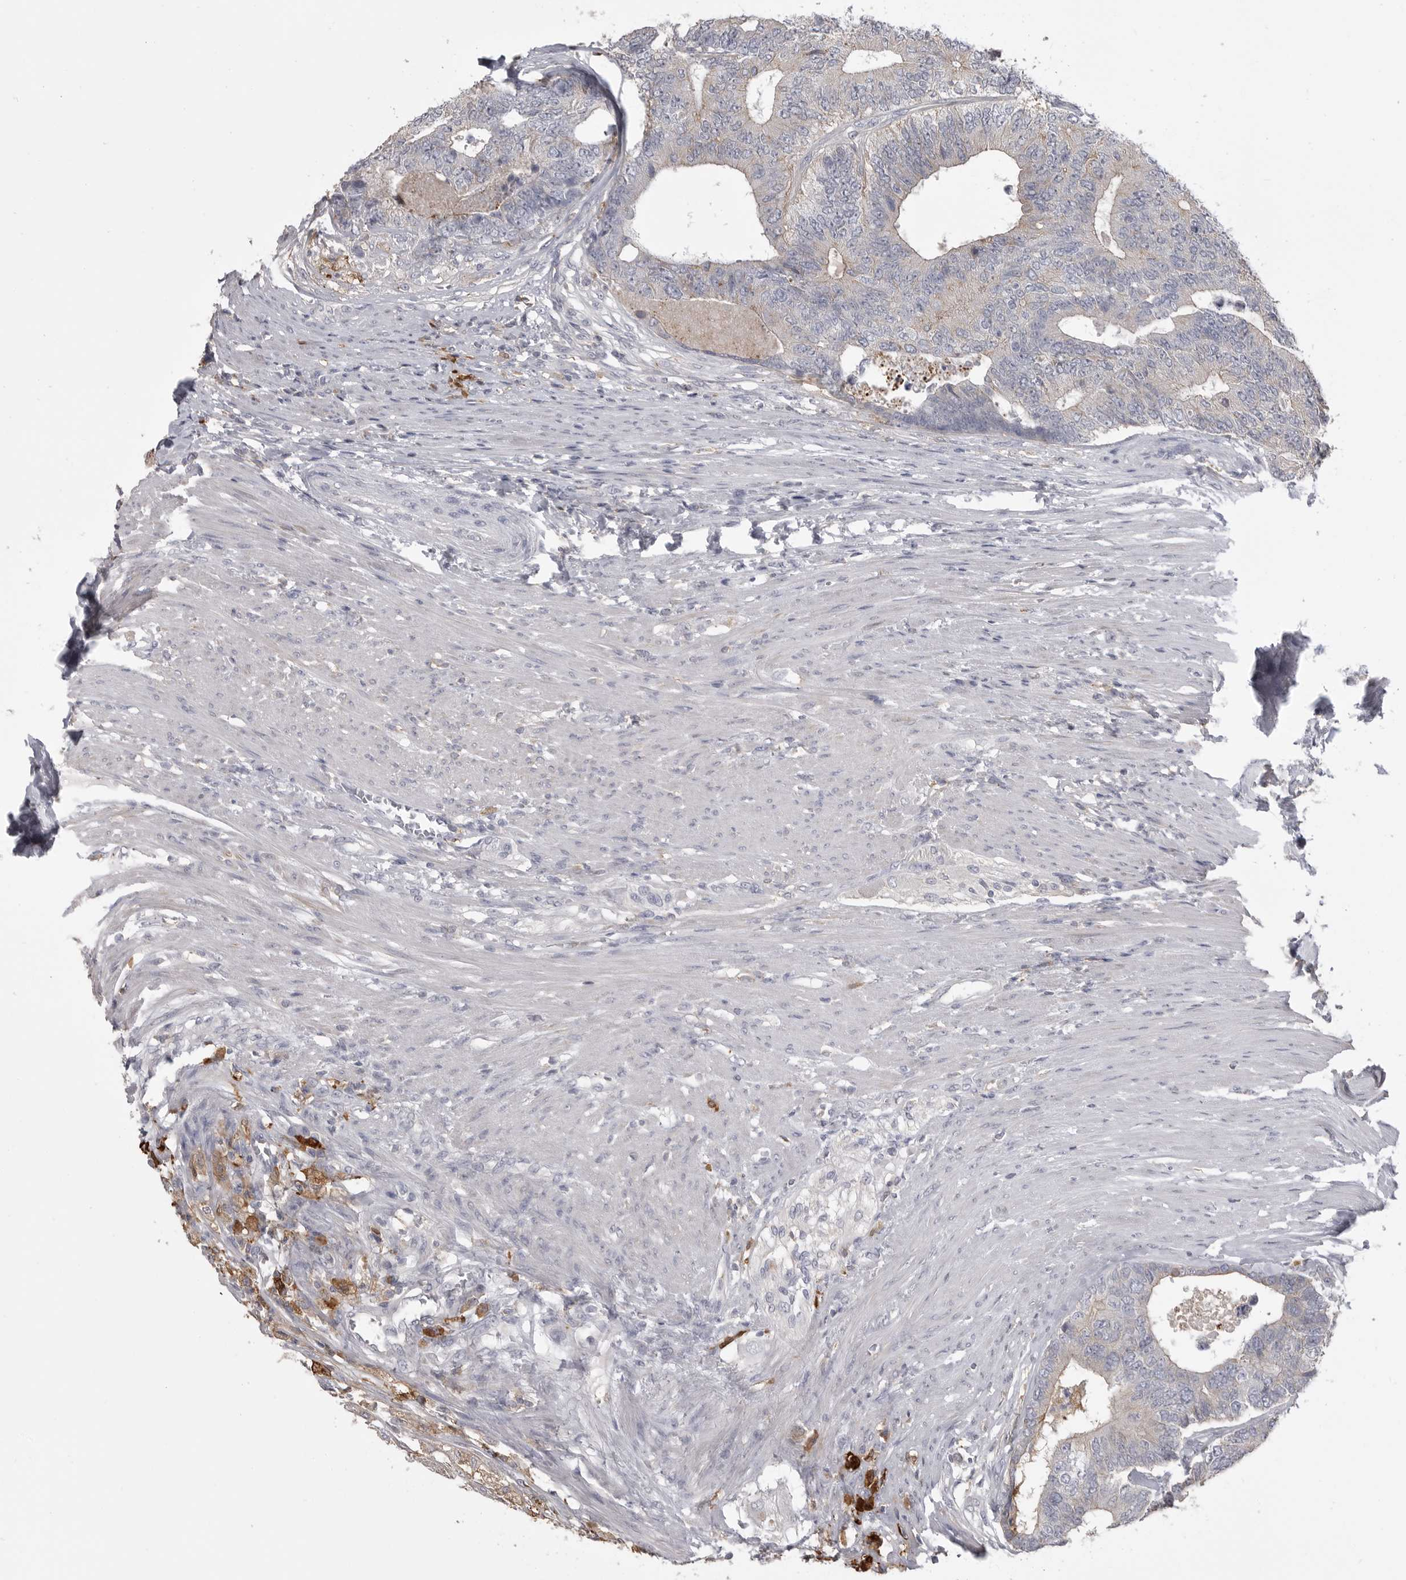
{"staining": {"intensity": "weak", "quantity": "<25%", "location": "cytoplasmic/membranous"}, "tissue": "colorectal cancer", "cell_type": "Tumor cells", "image_type": "cancer", "snomed": [{"axis": "morphology", "description": "Adenocarcinoma, NOS"}, {"axis": "topography", "description": "Colon"}], "caption": "Human adenocarcinoma (colorectal) stained for a protein using immunohistochemistry displays no staining in tumor cells.", "gene": "CMTM6", "patient": {"sex": "female", "age": 67}}